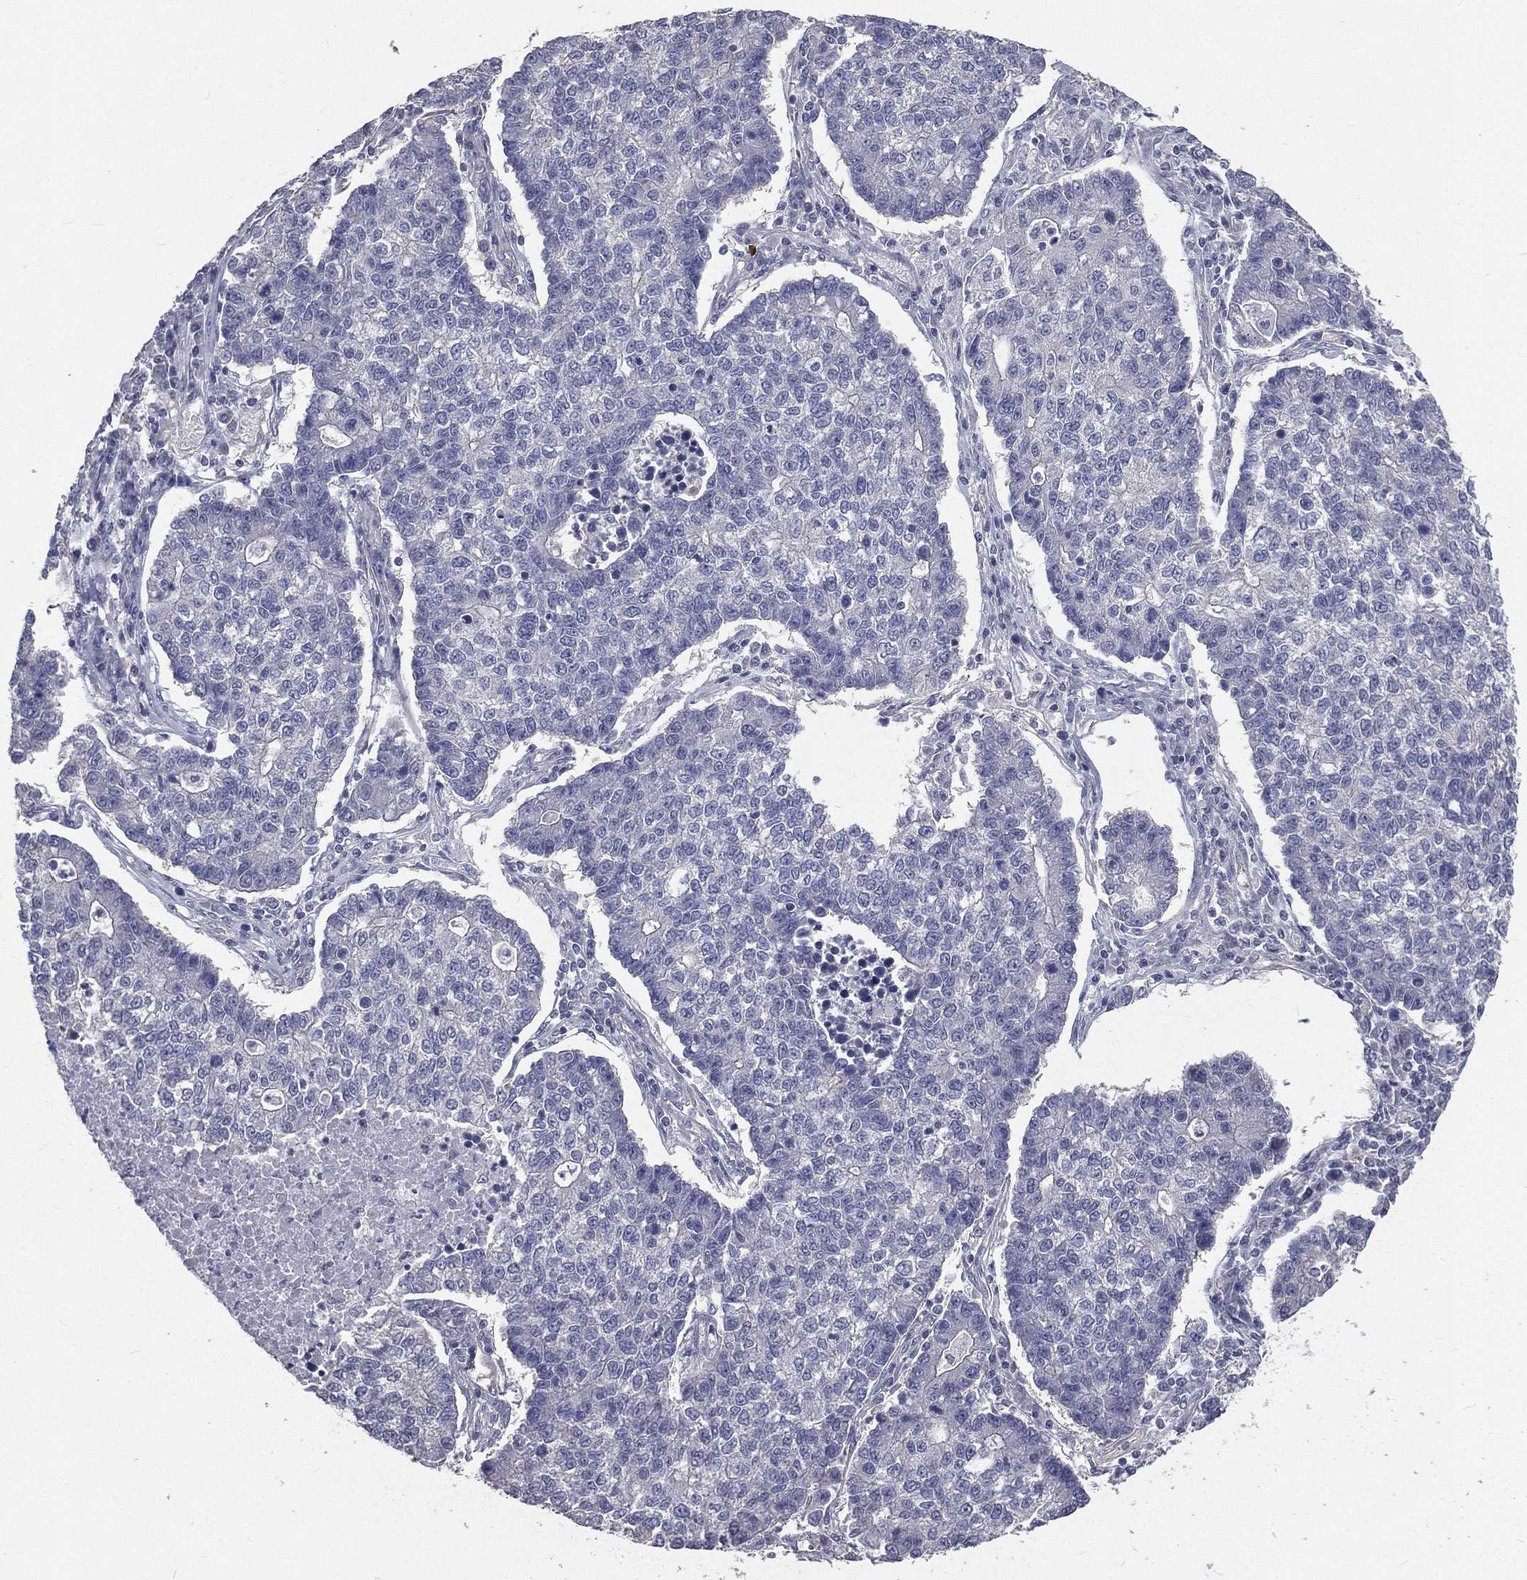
{"staining": {"intensity": "negative", "quantity": "none", "location": "none"}, "tissue": "lung cancer", "cell_type": "Tumor cells", "image_type": "cancer", "snomed": [{"axis": "morphology", "description": "Adenocarcinoma, NOS"}, {"axis": "topography", "description": "Lung"}], "caption": "High power microscopy histopathology image of an immunohistochemistry (IHC) histopathology image of lung cancer, revealing no significant positivity in tumor cells.", "gene": "CROCC", "patient": {"sex": "male", "age": 57}}